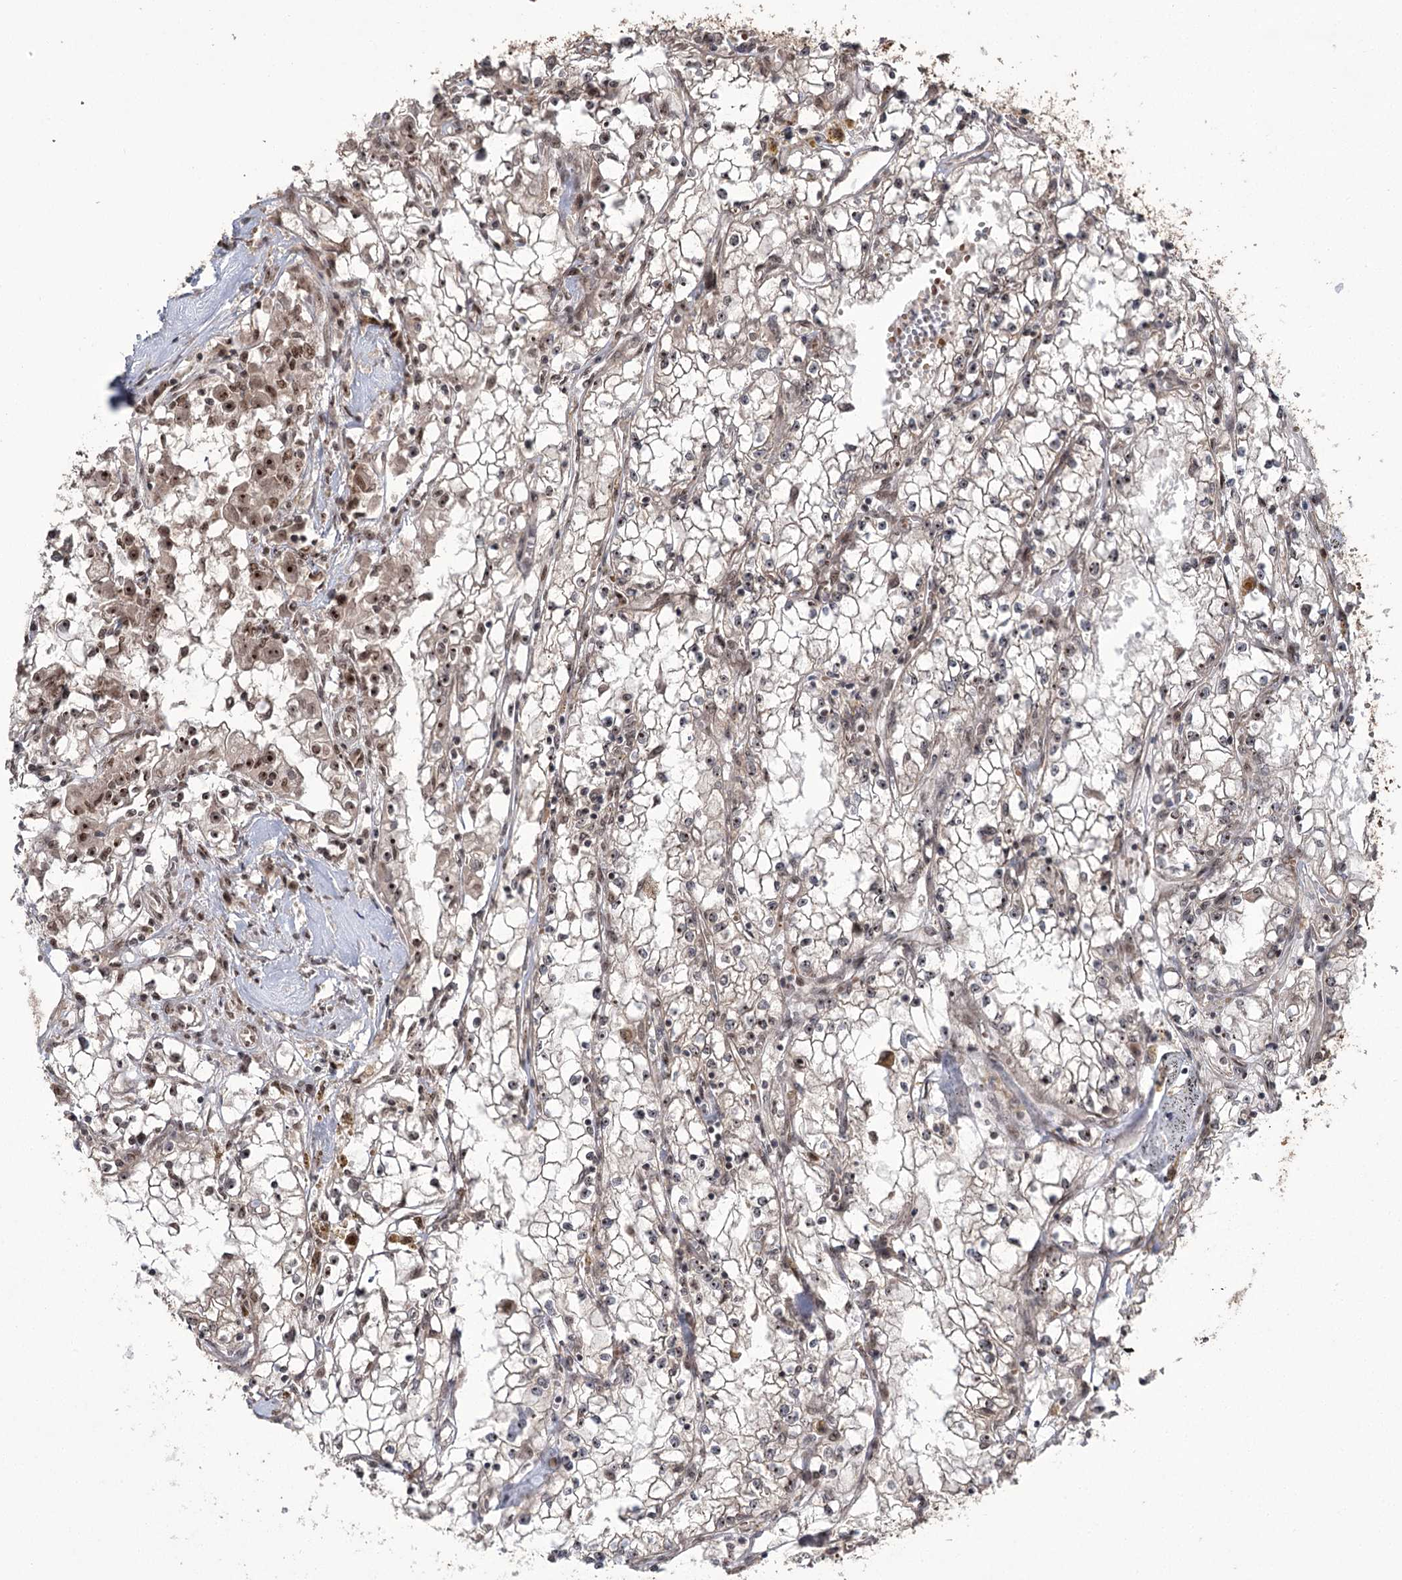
{"staining": {"intensity": "moderate", "quantity": "25%-75%", "location": "nuclear"}, "tissue": "renal cancer", "cell_type": "Tumor cells", "image_type": "cancer", "snomed": [{"axis": "morphology", "description": "Adenocarcinoma, NOS"}, {"axis": "topography", "description": "Kidney"}], "caption": "Tumor cells exhibit medium levels of moderate nuclear positivity in approximately 25%-75% of cells in human adenocarcinoma (renal).", "gene": "ERCC3", "patient": {"sex": "male", "age": 56}}